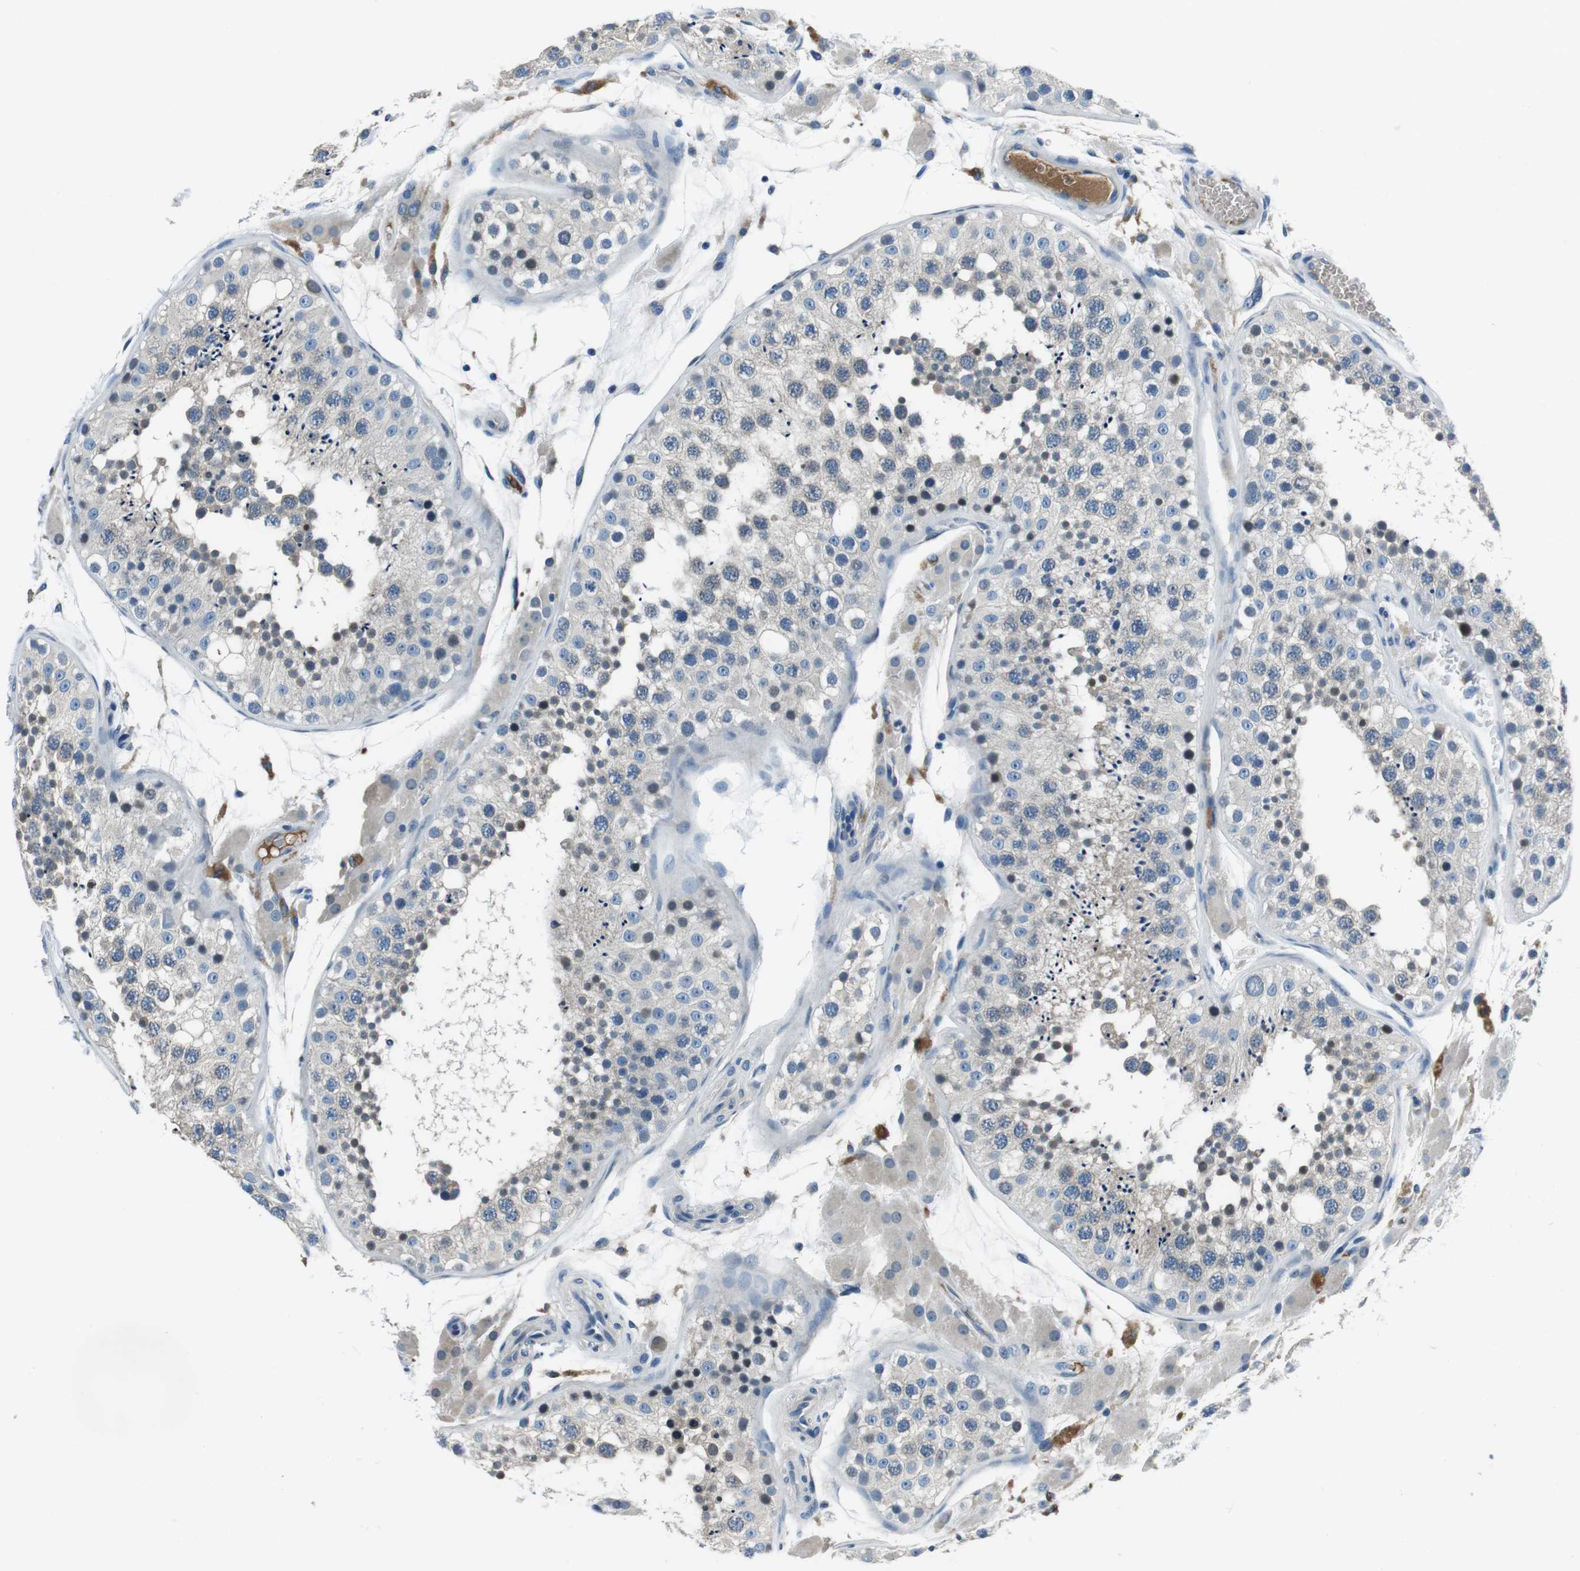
{"staining": {"intensity": "weak", "quantity": "<25%", "location": "nuclear"}, "tissue": "testis", "cell_type": "Cells in seminiferous ducts", "image_type": "normal", "snomed": [{"axis": "morphology", "description": "Normal tissue, NOS"}, {"axis": "topography", "description": "Testis"}], "caption": "Cells in seminiferous ducts show no significant protein staining in normal testis. The staining was performed using DAB (3,3'-diaminobenzidine) to visualize the protein expression in brown, while the nuclei were stained in blue with hematoxylin (Magnification: 20x).", "gene": "KCNJ5", "patient": {"sex": "male", "age": 26}}